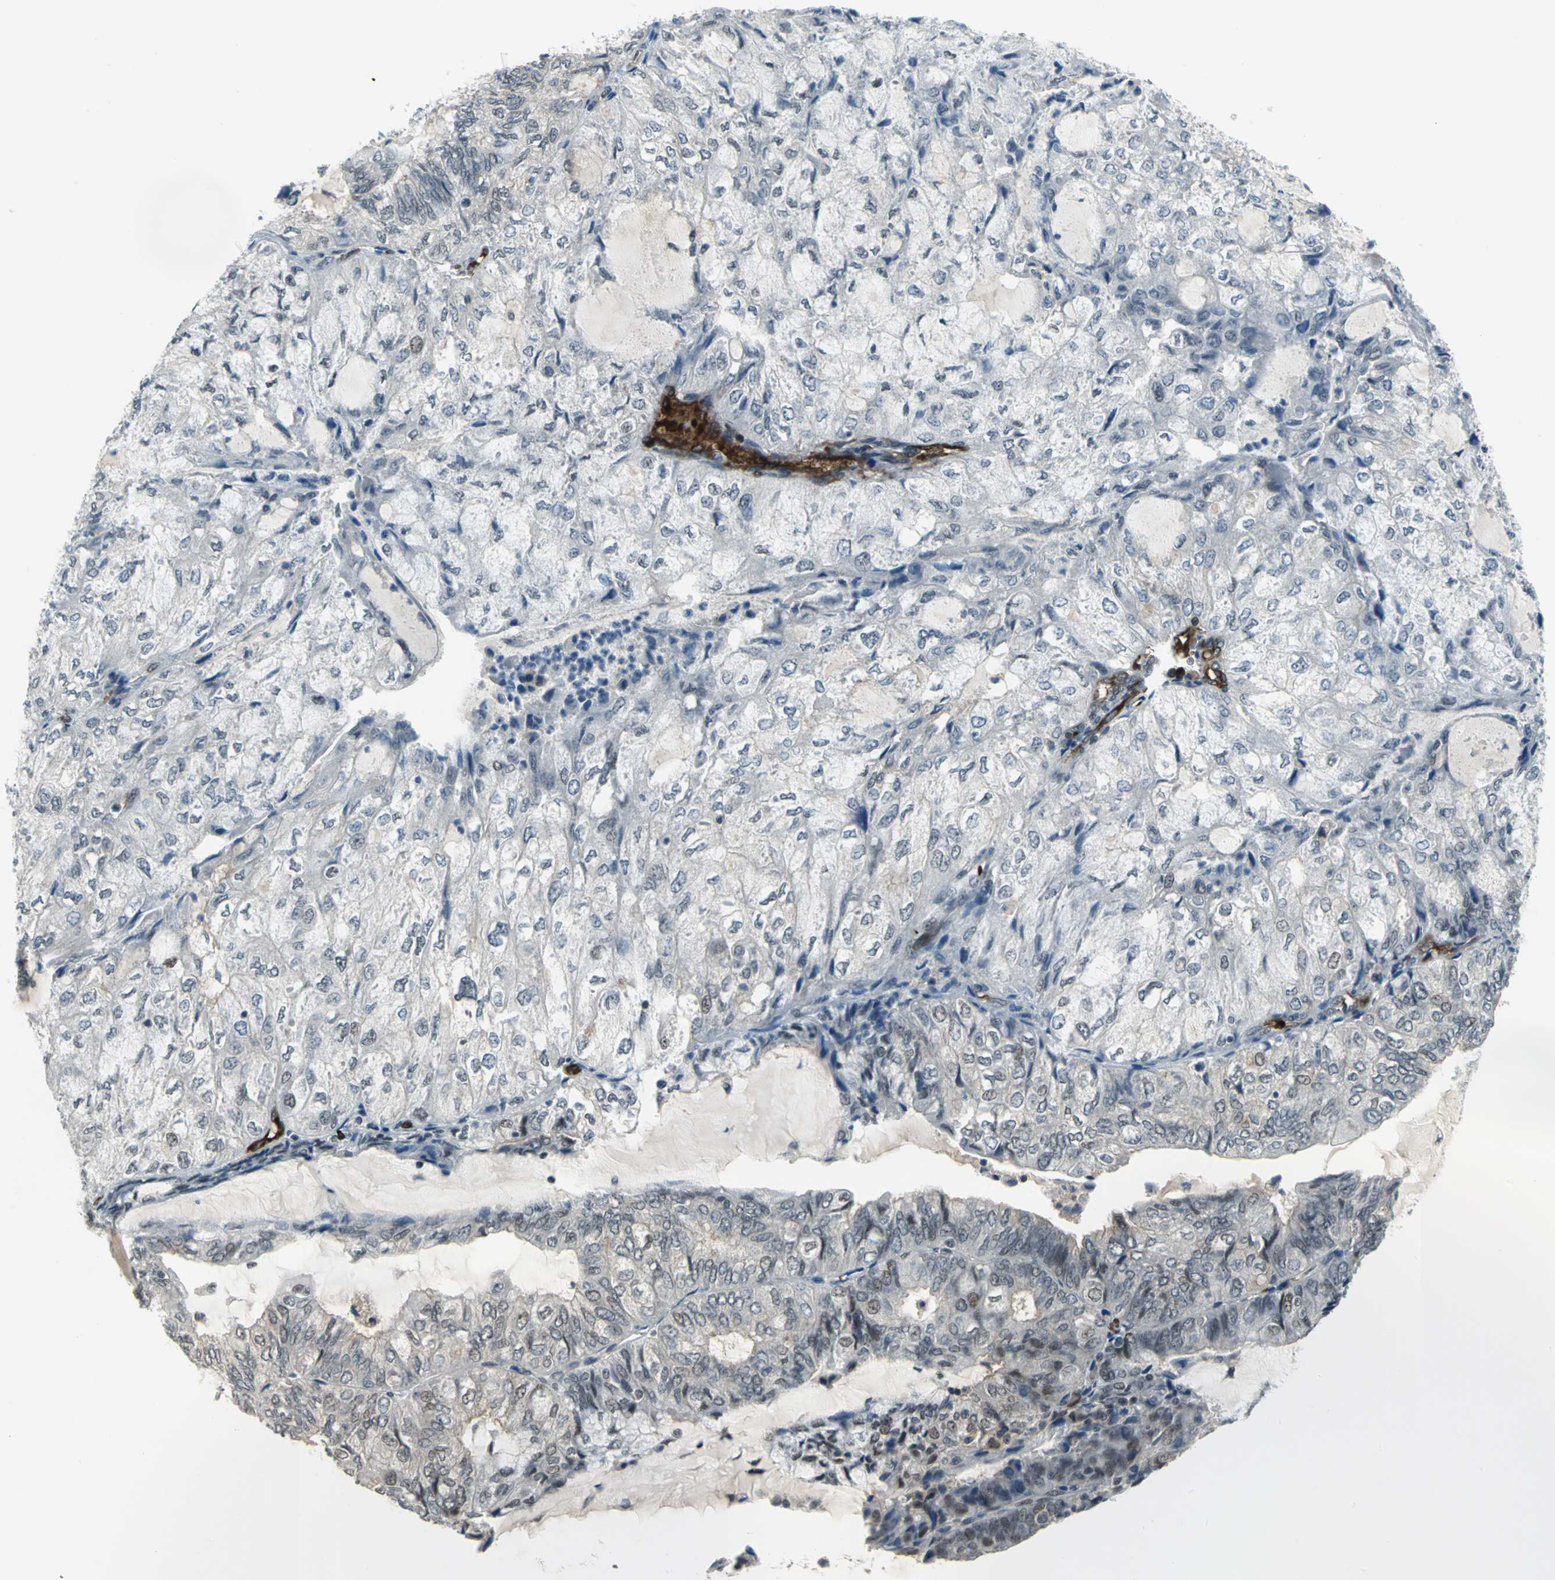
{"staining": {"intensity": "weak", "quantity": "<25%", "location": "nuclear"}, "tissue": "endometrial cancer", "cell_type": "Tumor cells", "image_type": "cancer", "snomed": [{"axis": "morphology", "description": "Adenocarcinoma, NOS"}, {"axis": "topography", "description": "Endometrium"}], "caption": "High magnification brightfield microscopy of endometrial adenocarcinoma stained with DAB (brown) and counterstained with hematoxylin (blue): tumor cells show no significant positivity.", "gene": "GLI3", "patient": {"sex": "female", "age": 81}}